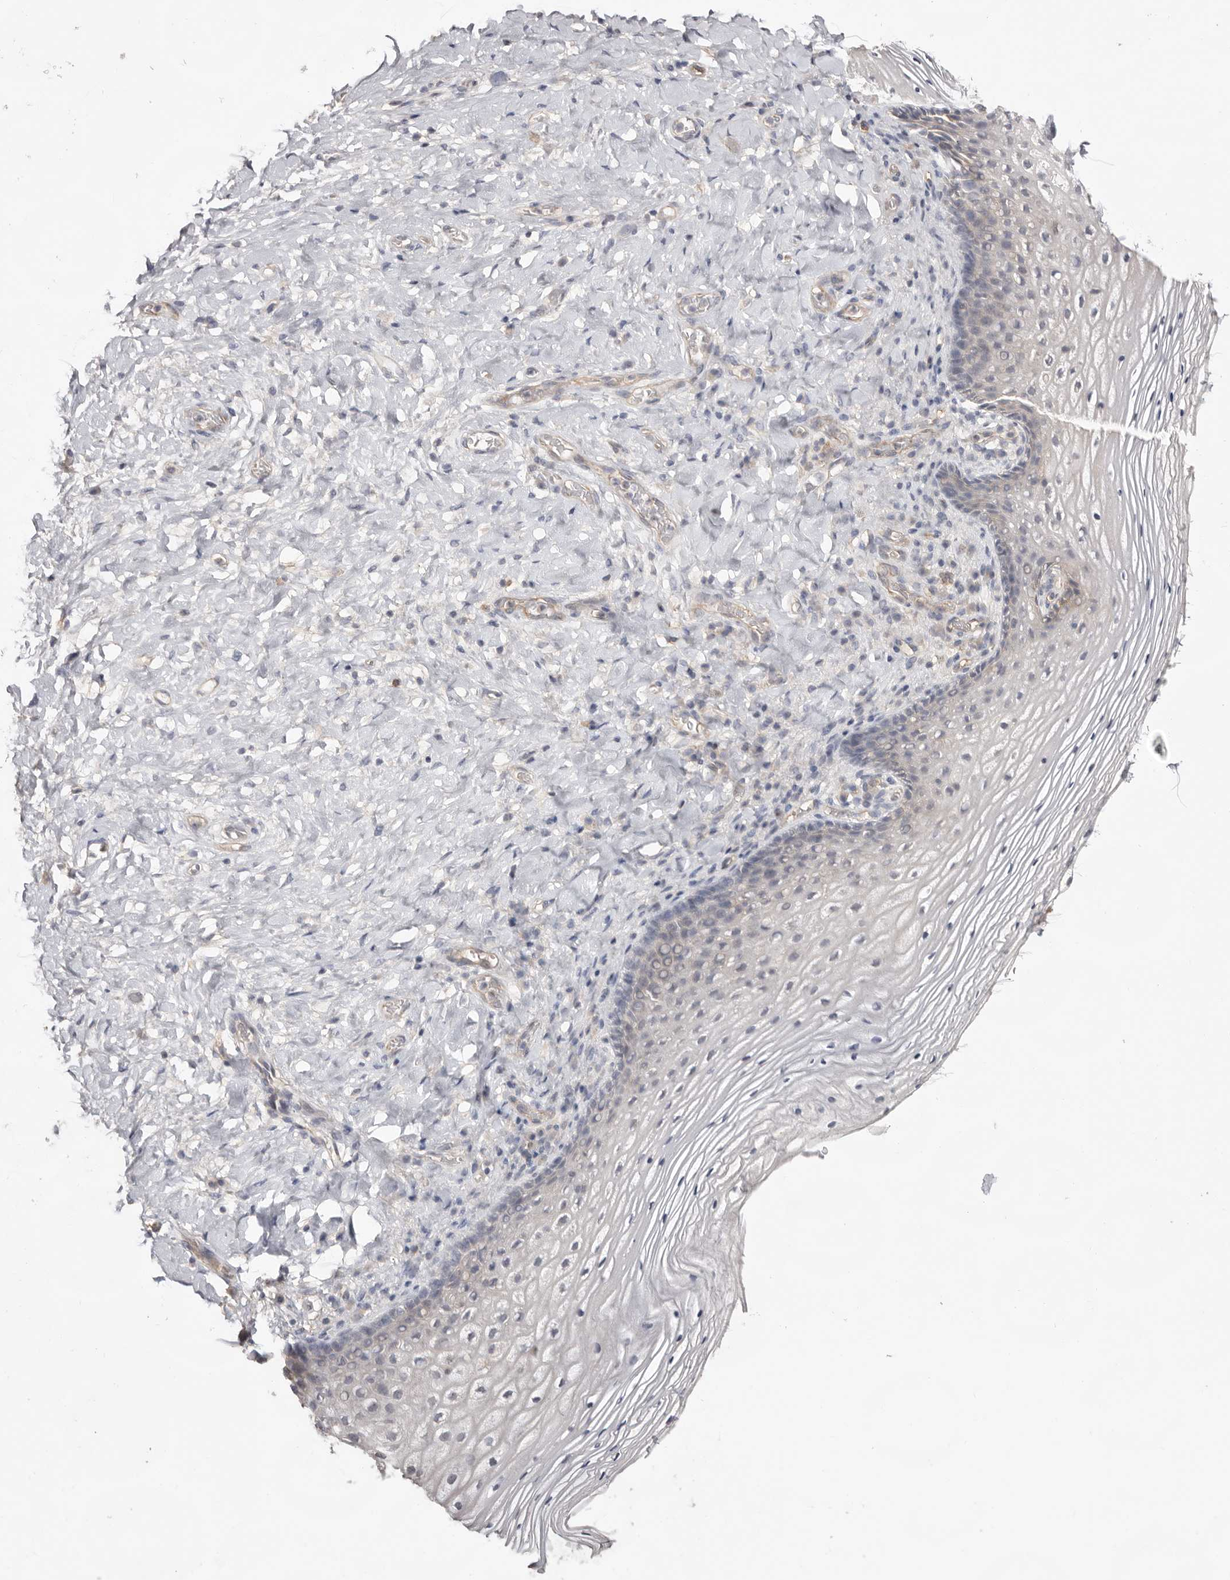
{"staining": {"intensity": "moderate", "quantity": "<25%", "location": "cytoplasmic/membranous"}, "tissue": "vagina", "cell_type": "Squamous epithelial cells", "image_type": "normal", "snomed": [{"axis": "morphology", "description": "Normal tissue, NOS"}, {"axis": "topography", "description": "Vagina"}], "caption": "Immunohistochemistry (IHC) staining of unremarkable vagina, which demonstrates low levels of moderate cytoplasmic/membranous expression in about <25% of squamous epithelial cells indicating moderate cytoplasmic/membranous protein positivity. The staining was performed using DAB (3,3'-diaminobenzidine) (brown) for protein detection and nuclei were counterstained in hematoxylin (blue).", "gene": "MMACHC", "patient": {"sex": "female", "age": 60}}